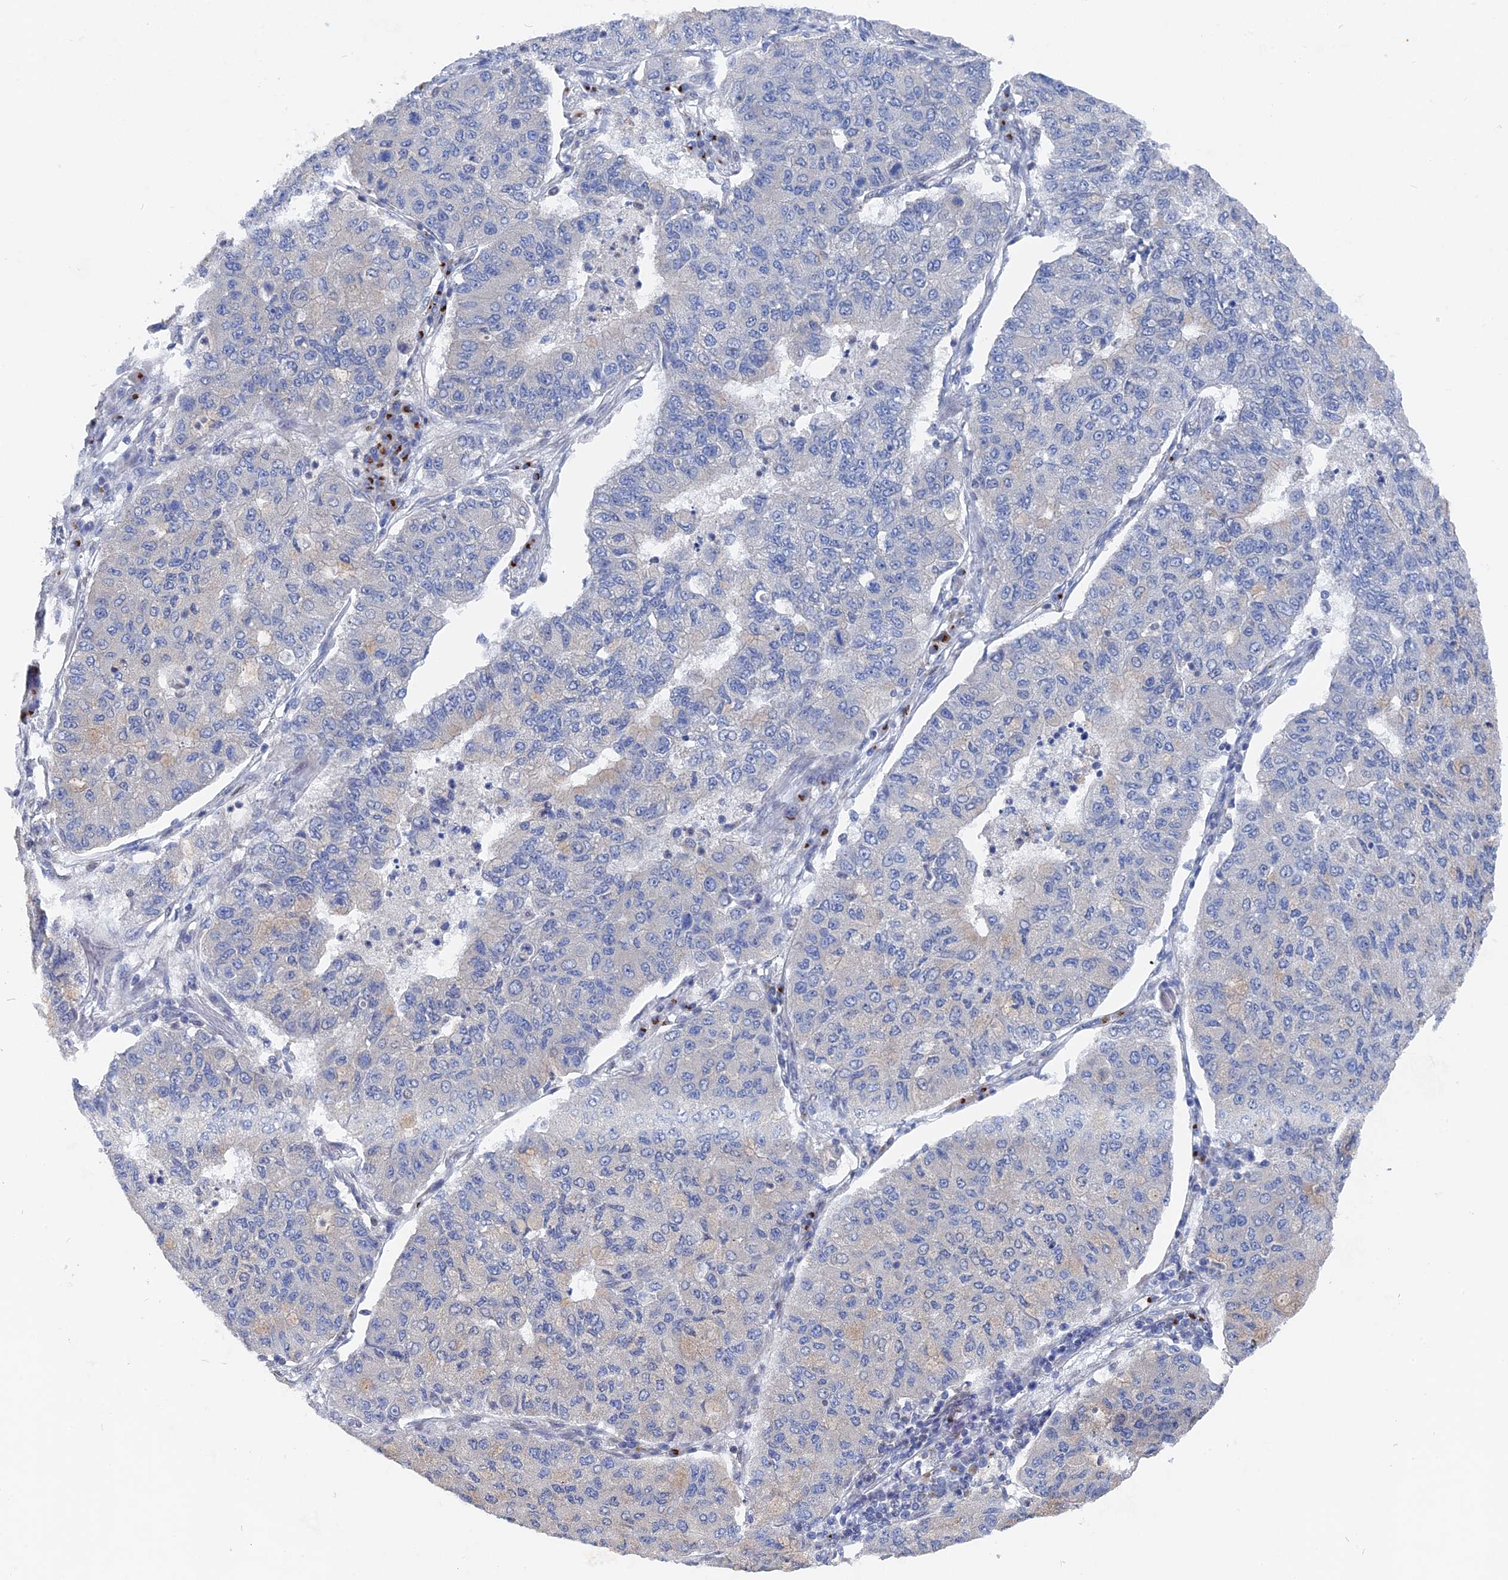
{"staining": {"intensity": "negative", "quantity": "none", "location": "none"}, "tissue": "lung cancer", "cell_type": "Tumor cells", "image_type": "cancer", "snomed": [{"axis": "morphology", "description": "Squamous cell carcinoma, NOS"}, {"axis": "topography", "description": "Lung"}], "caption": "Squamous cell carcinoma (lung) was stained to show a protein in brown. There is no significant expression in tumor cells. (Brightfield microscopy of DAB (3,3'-diaminobenzidine) immunohistochemistry (IHC) at high magnification).", "gene": "MTRF1", "patient": {"sex": "male", "age": 74}}